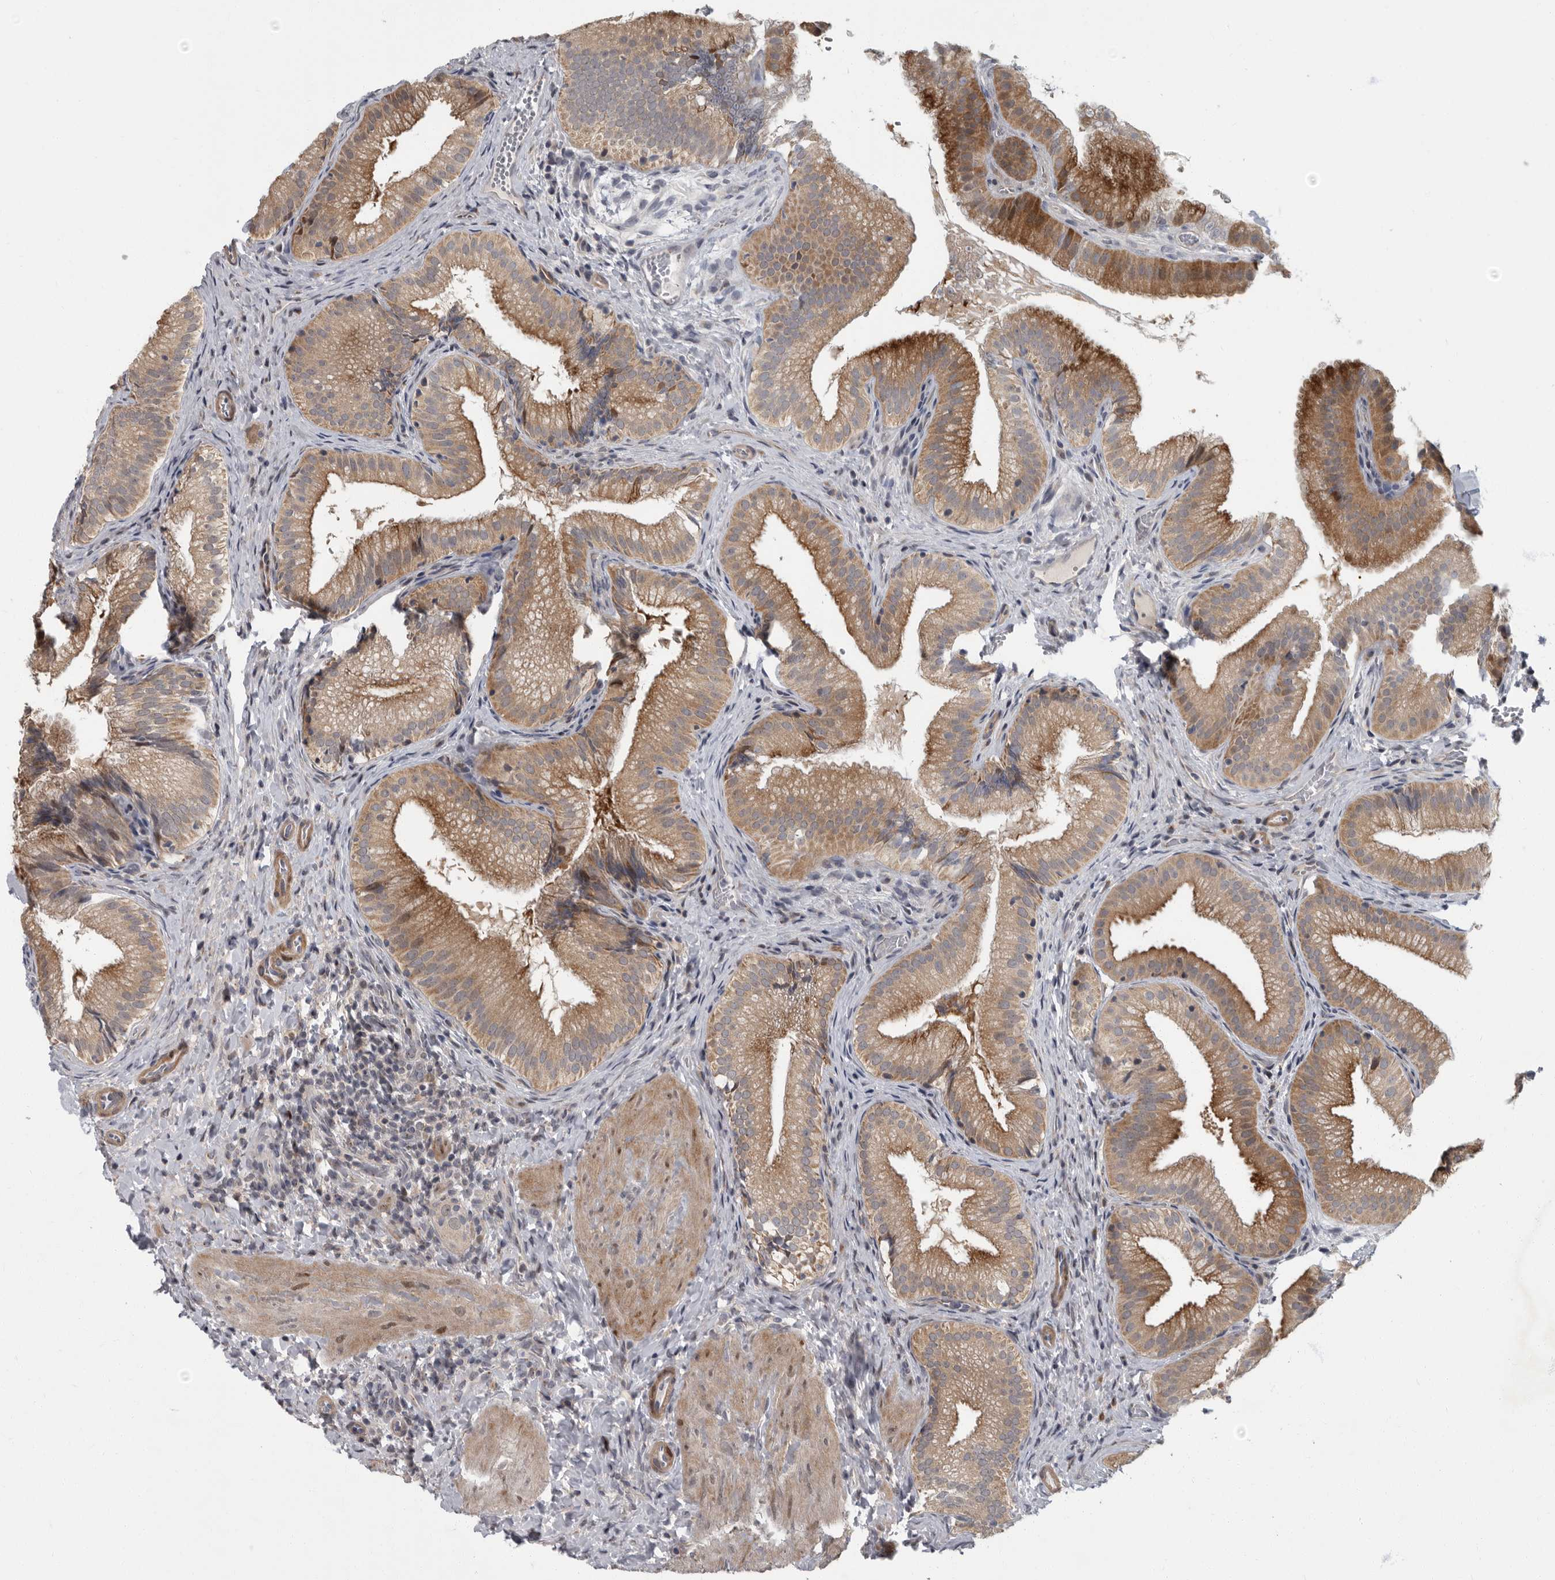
{"staining": {"intensity": "moderate", "quantity": ">75%", "location": "cytoplasmic/membranous"}, "tissue": "gallbladder", "cell_type": "Glandular cells", "image_type": "normal", "snomed": [{"axis": "morphology", "description": "Normal tissue, NOS"}, {"axis": "topography", "description": "Gallbladder"}], "caption": "Human gallbladder stained with a brown dye exhibits moderate cytoplasmic/membranous positive expression in approximately >75% of glandular cells.", "gene": "PDE7A", "patient": {"sex": "female", "age": 30}}